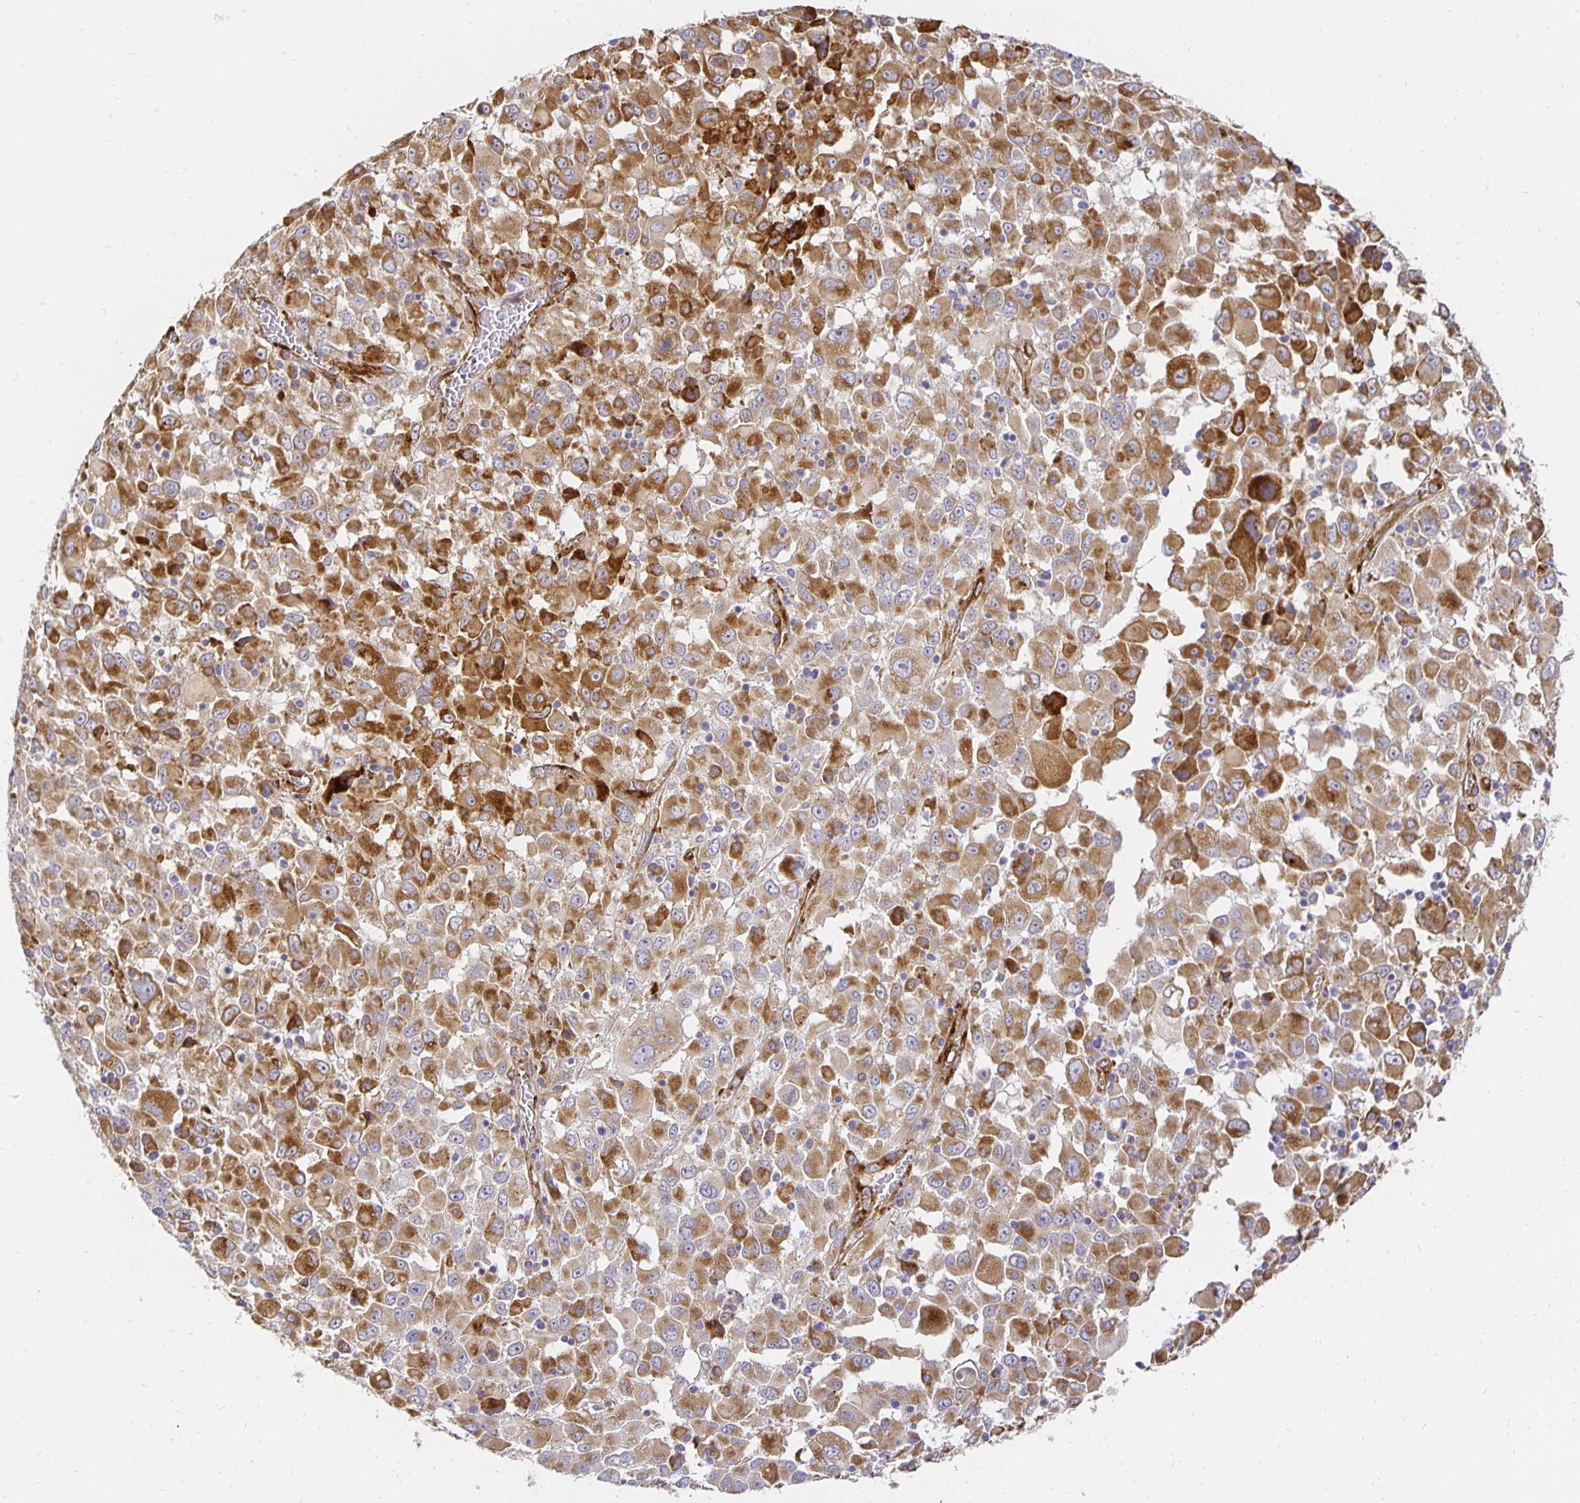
{"staining": {"intensity": "moderate", "quantity": ">75%", "location": "cytoplasmic/membranous"}, "tissue": "melanoma", "cell_type": "Tumor cells", "image_type": "cancer", "snomed": [{"axis": "morphology", "description": "Malignant melanoma, Metastatic site"}, {"axis": "topography", "description": "Soft tissue"}], "caption": "Protein staining by IHC exhibits moderate cytoplasmic/membranous expression in approximately >75% of tumor cells in melanoma.", "gene": "PLOD1", "patient": {"sex": "male", "age": 50}}